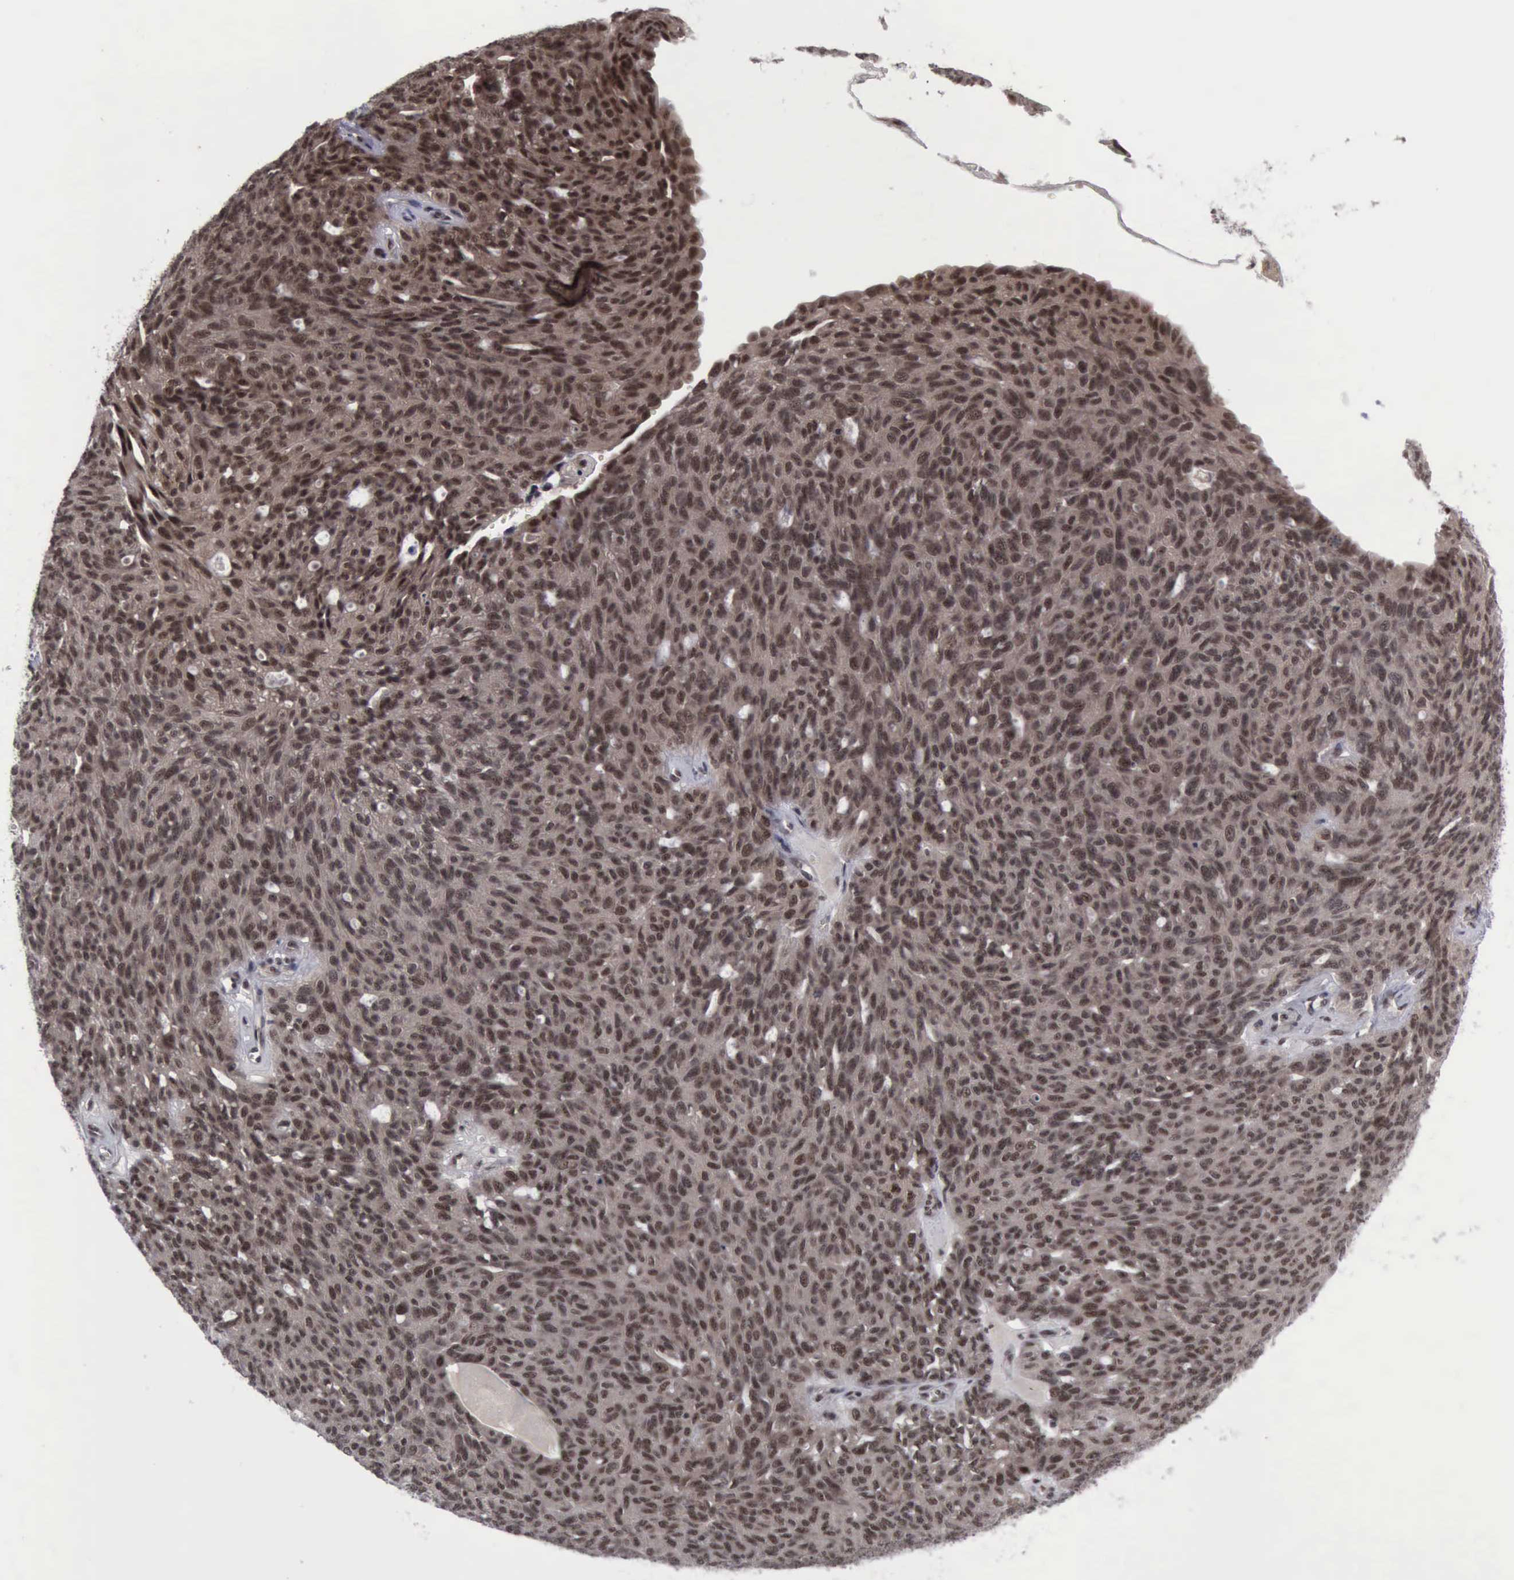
{"staining": {"intensity": "strong", "quantity": ">75%", "location": "cytoplasmic/membranous,nuclear"}, "tissue": "ovarian cancer", "cell_type": "Tumor cells", "image_type": "cancer", "snomed": [{"axis": "morphology", "description": "Carcinoma, endometroid"}, {"axis": "topography", "description": "Ovary"}], "caption": "There is high levels of strong cytoplasmic/membranous and nuclear staining in tumor cells of ovarian endometroid carcinoma, as demonstrated by immunohistochemical staining (brown color).", "gene": "ATM", "patient": {"sex": "female", "age": 60}}